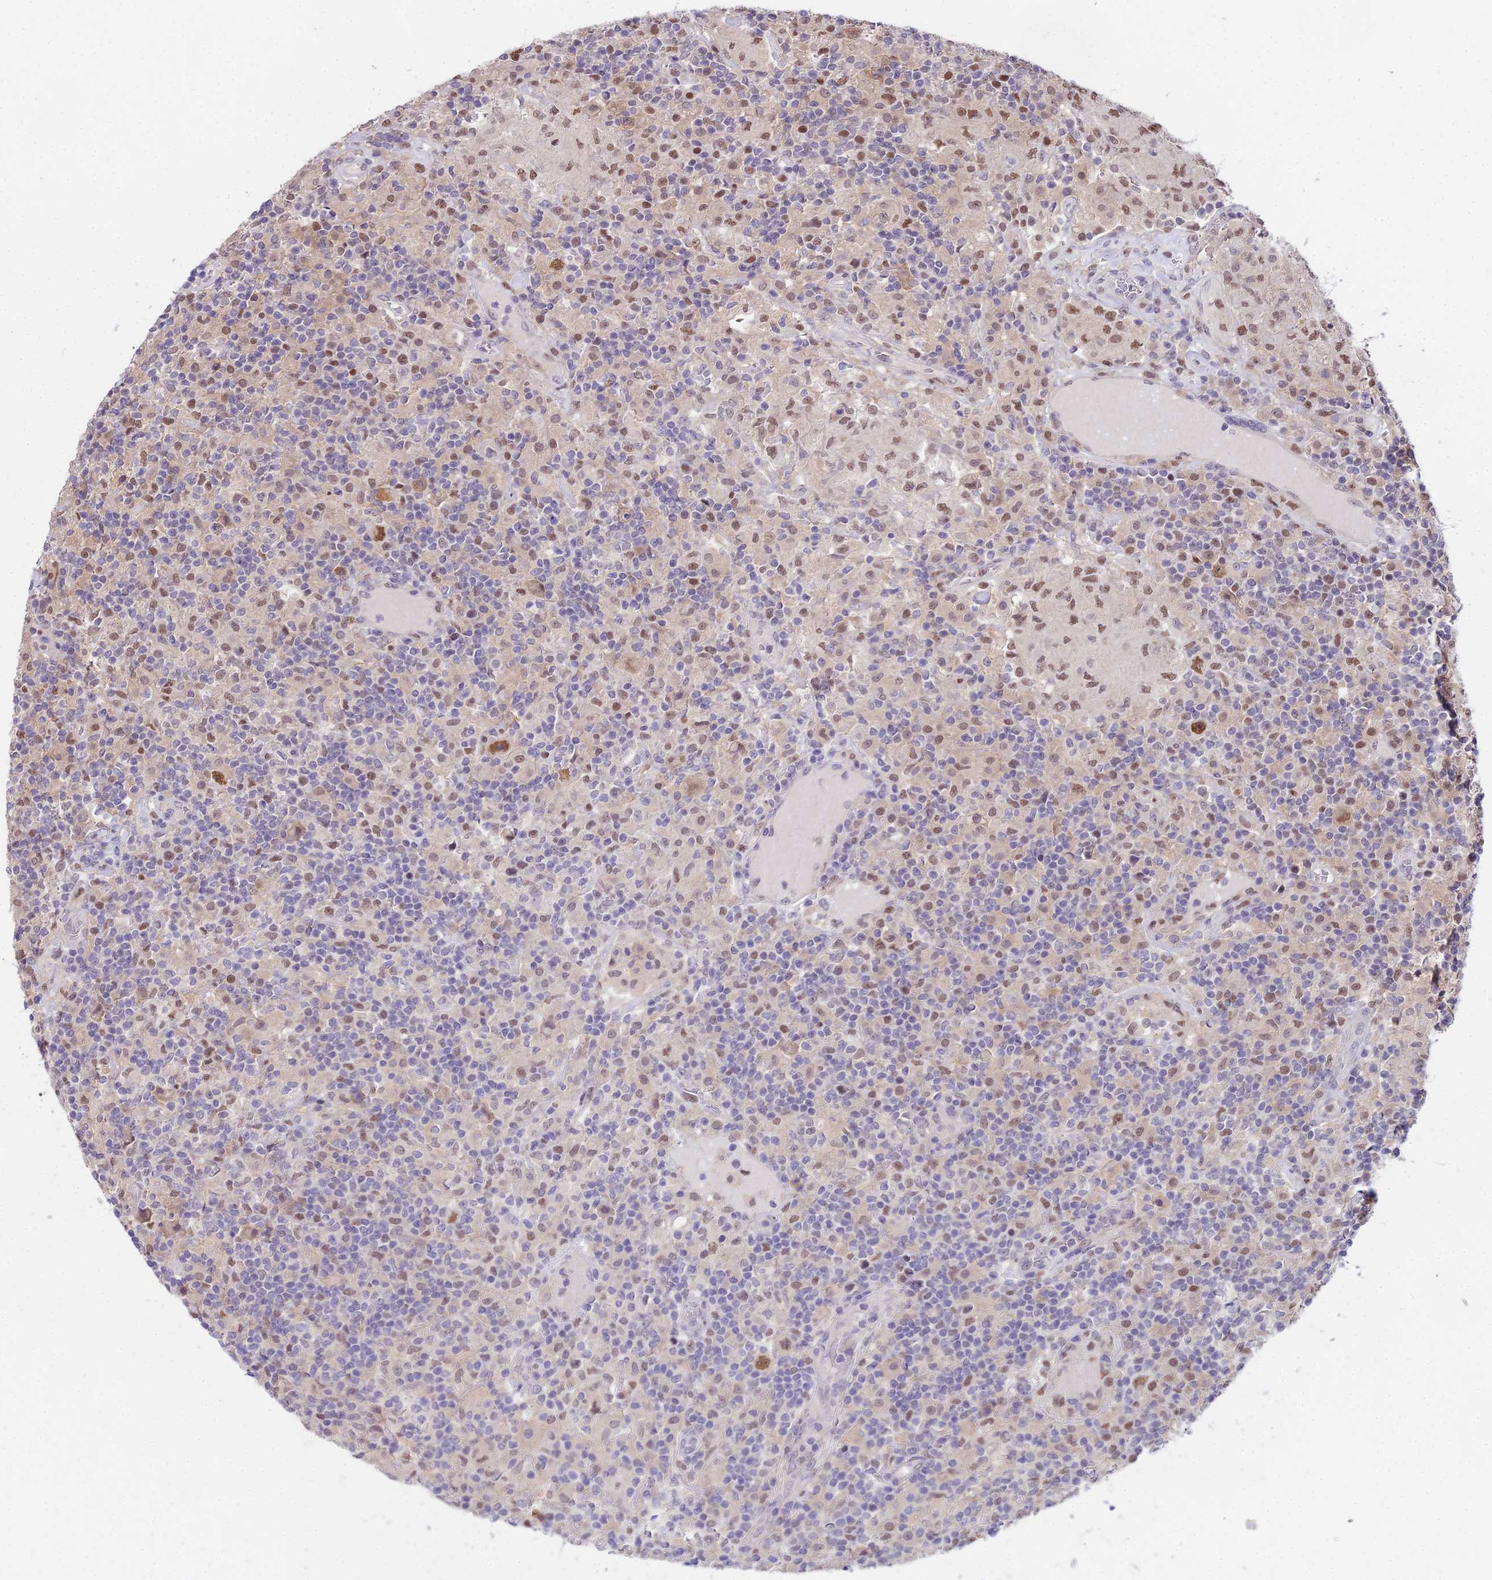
{"staining": {"intensity": "moderate", "quantity": ">75%", "location": "nuclear"}, "tissue": "lymphoma", "cell_type": "Tumor cells", "image_type": "cancer", "snomed": [{"axis": "morphology", "description": "Hodgkin's disease, NOS"}, {"axis": "topography", "description": "Lymph node"}], "caption": "The immunohistochemical stain shows moderate nuclear staining in tumor cells of Hodgkin's disease tissue. The staining was performed using DAB to visualize the protein expression in brown, while the nuclei were stained in blue with hematoxylin (Magnification: 20x).", "gene": "MAT2A", "patient": {"sex": "male", "age": 70}}